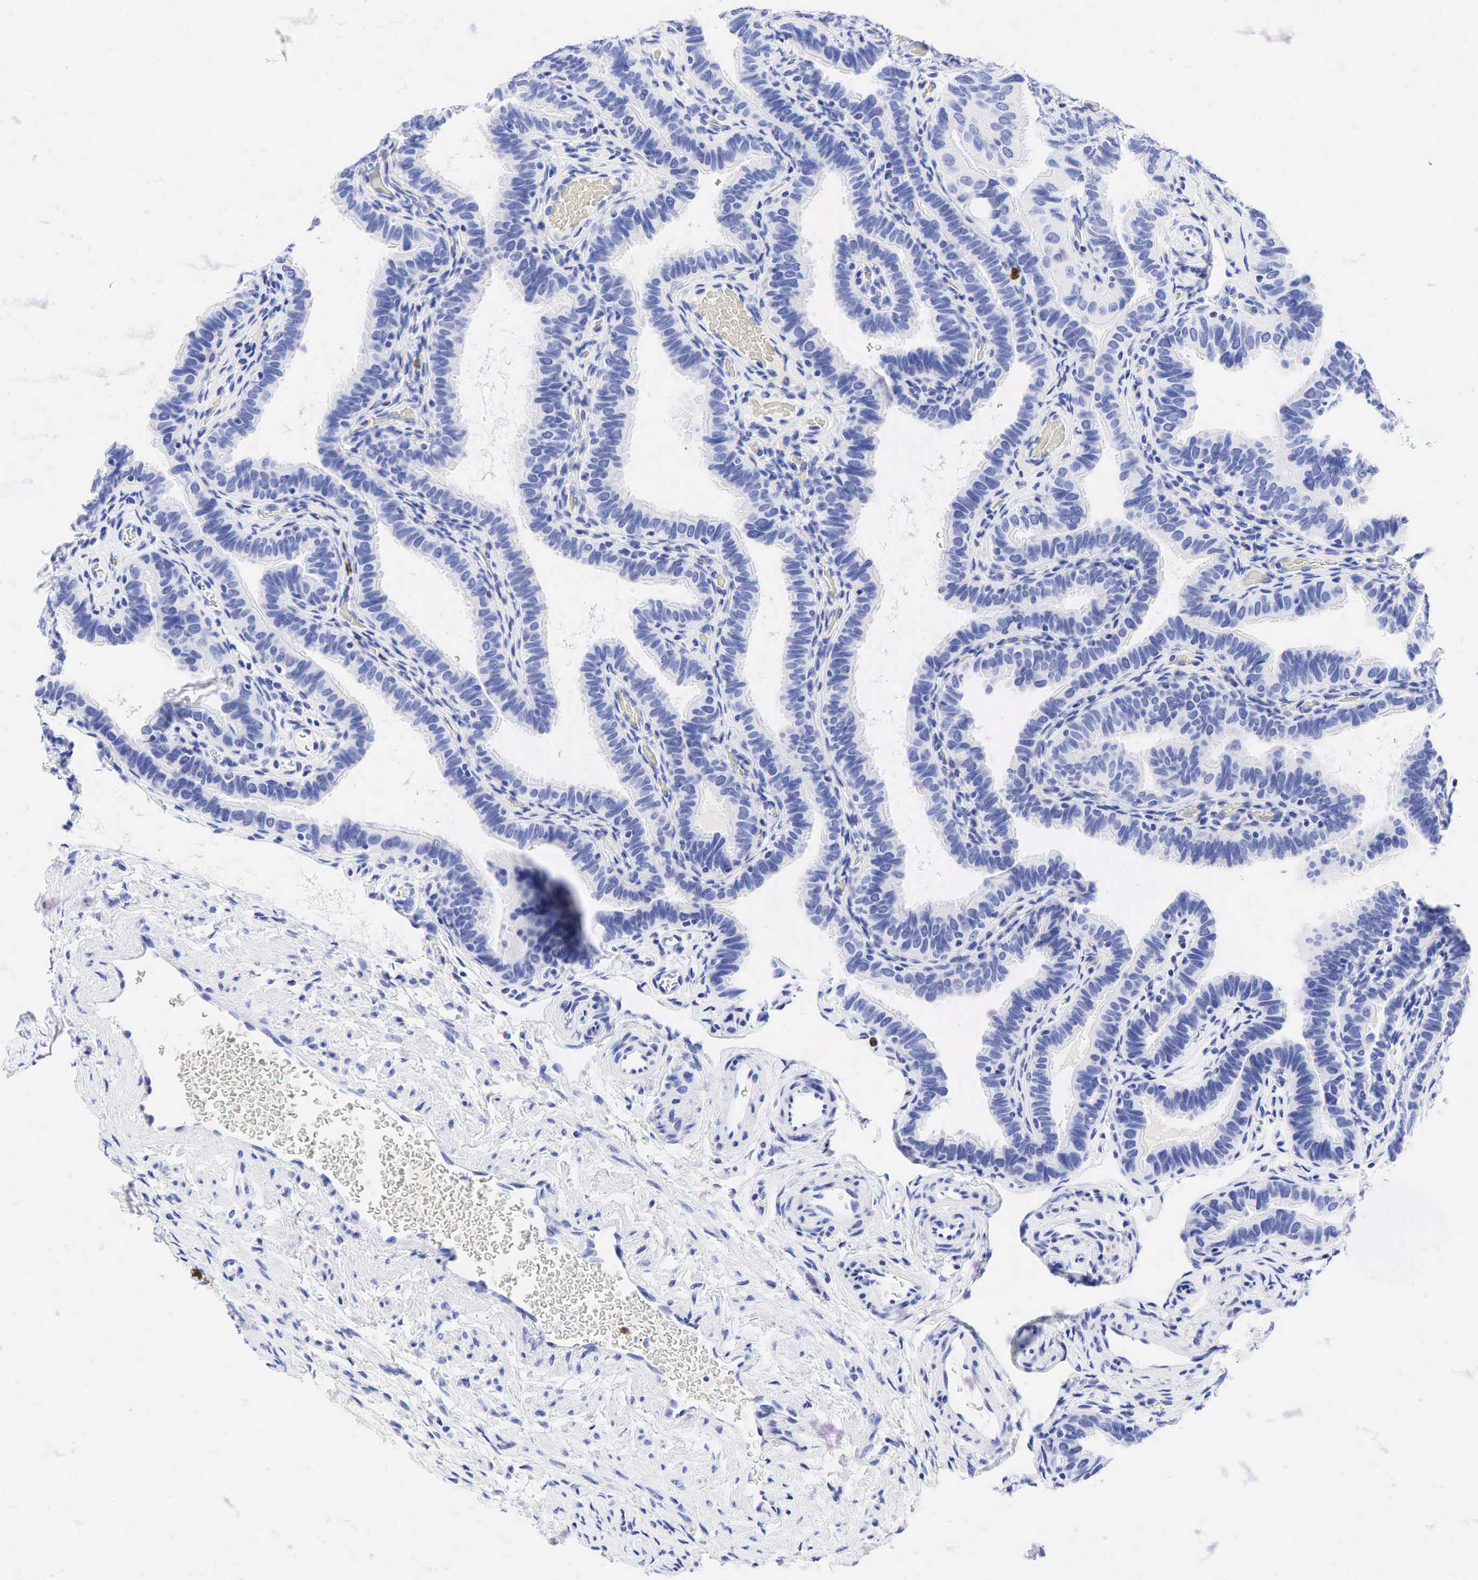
{"staining": {"intensity": "negative", "quantity": "none", "location": "none"}, "tissue": "fallopian tube", "cell_type": "Glandular cells", "image_type": "normal", "snomed": [{"axis": "morphology", "description": "Normal tissue, NOS"}, {"axis": "topography", "description": "Vagina"}, {"axis": "topography", "description": "Fallopian tube"}], "caption": "This is an IHC photomicrograph of normal fallopian tube. There is no positivity in glandular cells.", "gene": "FUT4", "patient": {"sex": "female", "age": 38}}